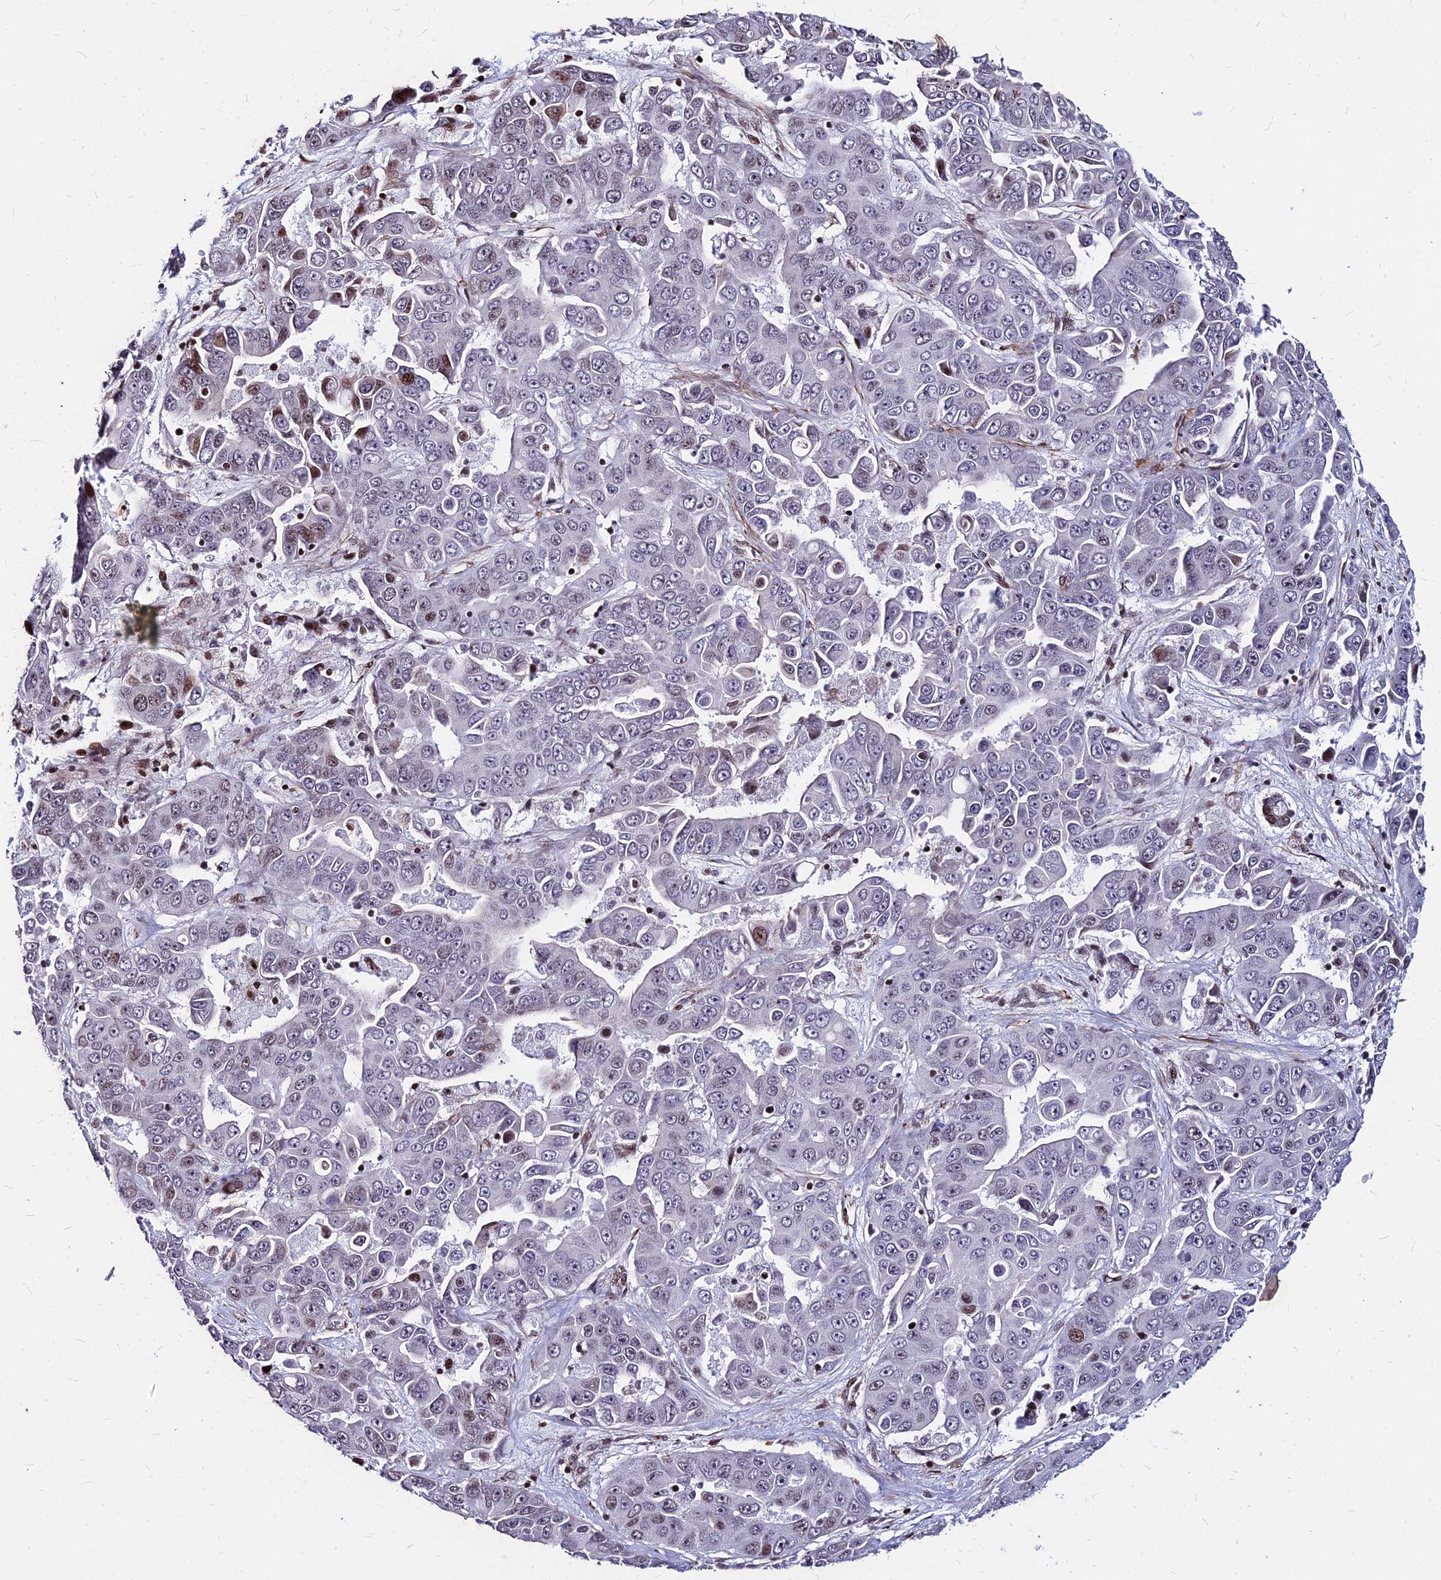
{"staining": {"intensity": "moderate", "quantity": "<25%", "location": "nuclear"}, "tissue": "liver cancer", "cell_type": "Tumor cells", "image_type": "cancer", "snomed": [{"axis": "morphology", "description": "Cholangiocarcinoma"}, {"axis": "topography", "description": "Liver"}], "caption": "Immunohistochemical staining of cholangiocarcinoma (liver) displays moderate nuclear protein positivity in approximately <25% of tumor cells.", "gene": "NYAP2", "patient": {"sex": "female", "age": 52}}